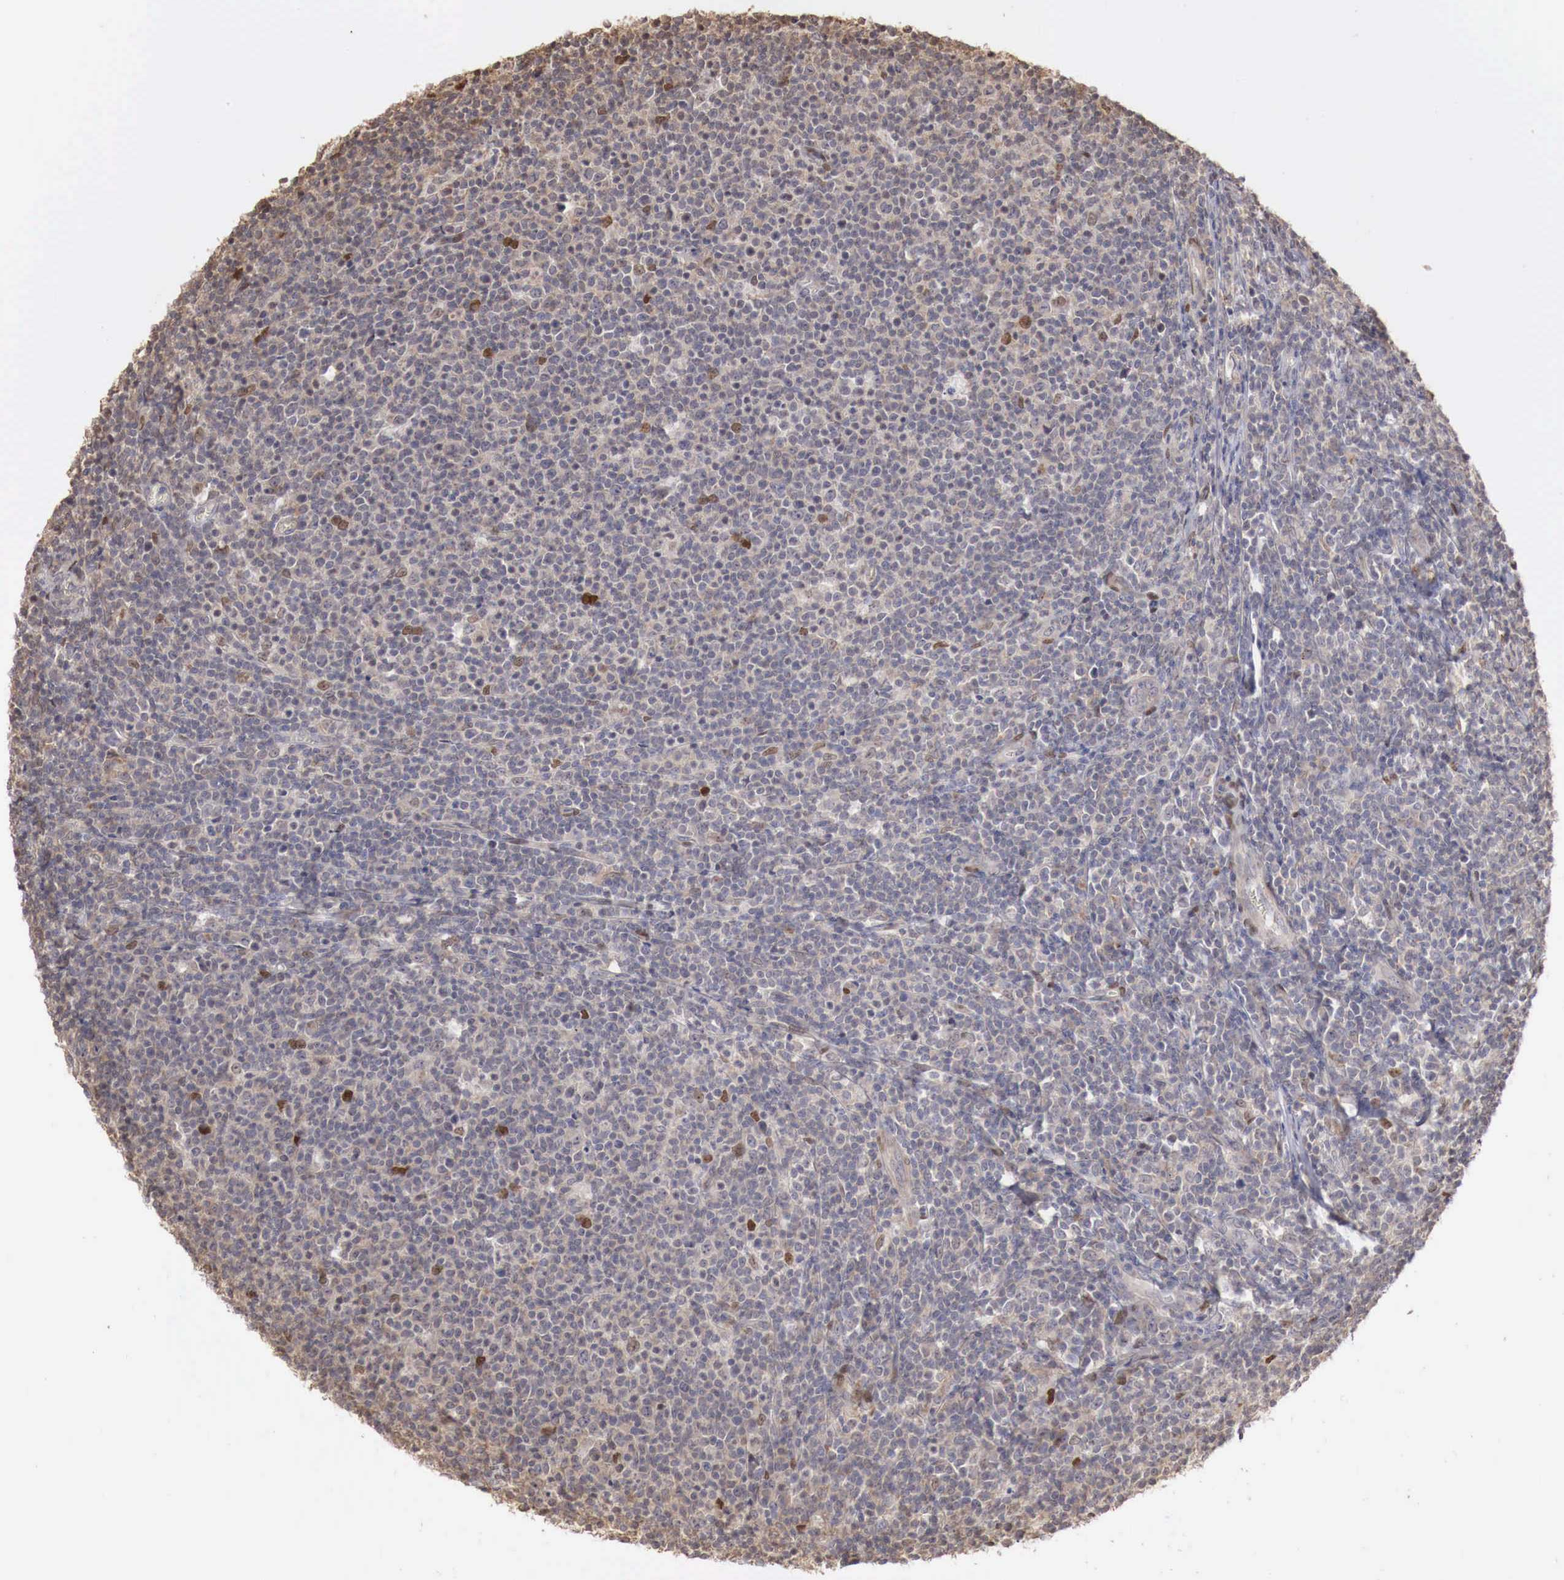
{"staining": {"intensity": "moderate", "quantity": "<25%", "location": "nuclear"}, "tissue": "lymphoma", "cell_type": "Tumor cells", "image_type": "cancer", "snomed": [{"axis": "morphology", "description": "Malignant lymphoma, non-Hodgkin's type, Low grade"}, {"axis": "topography", "description": "Lymph node"}], "caption": "Brown immunohistochemical staining in human lymphoma exhibits moderate nuclear positivity in about <25% of tumor cells.", "gene": "KHDRBS2", "patient": {"sex": "male", "age": 74}}